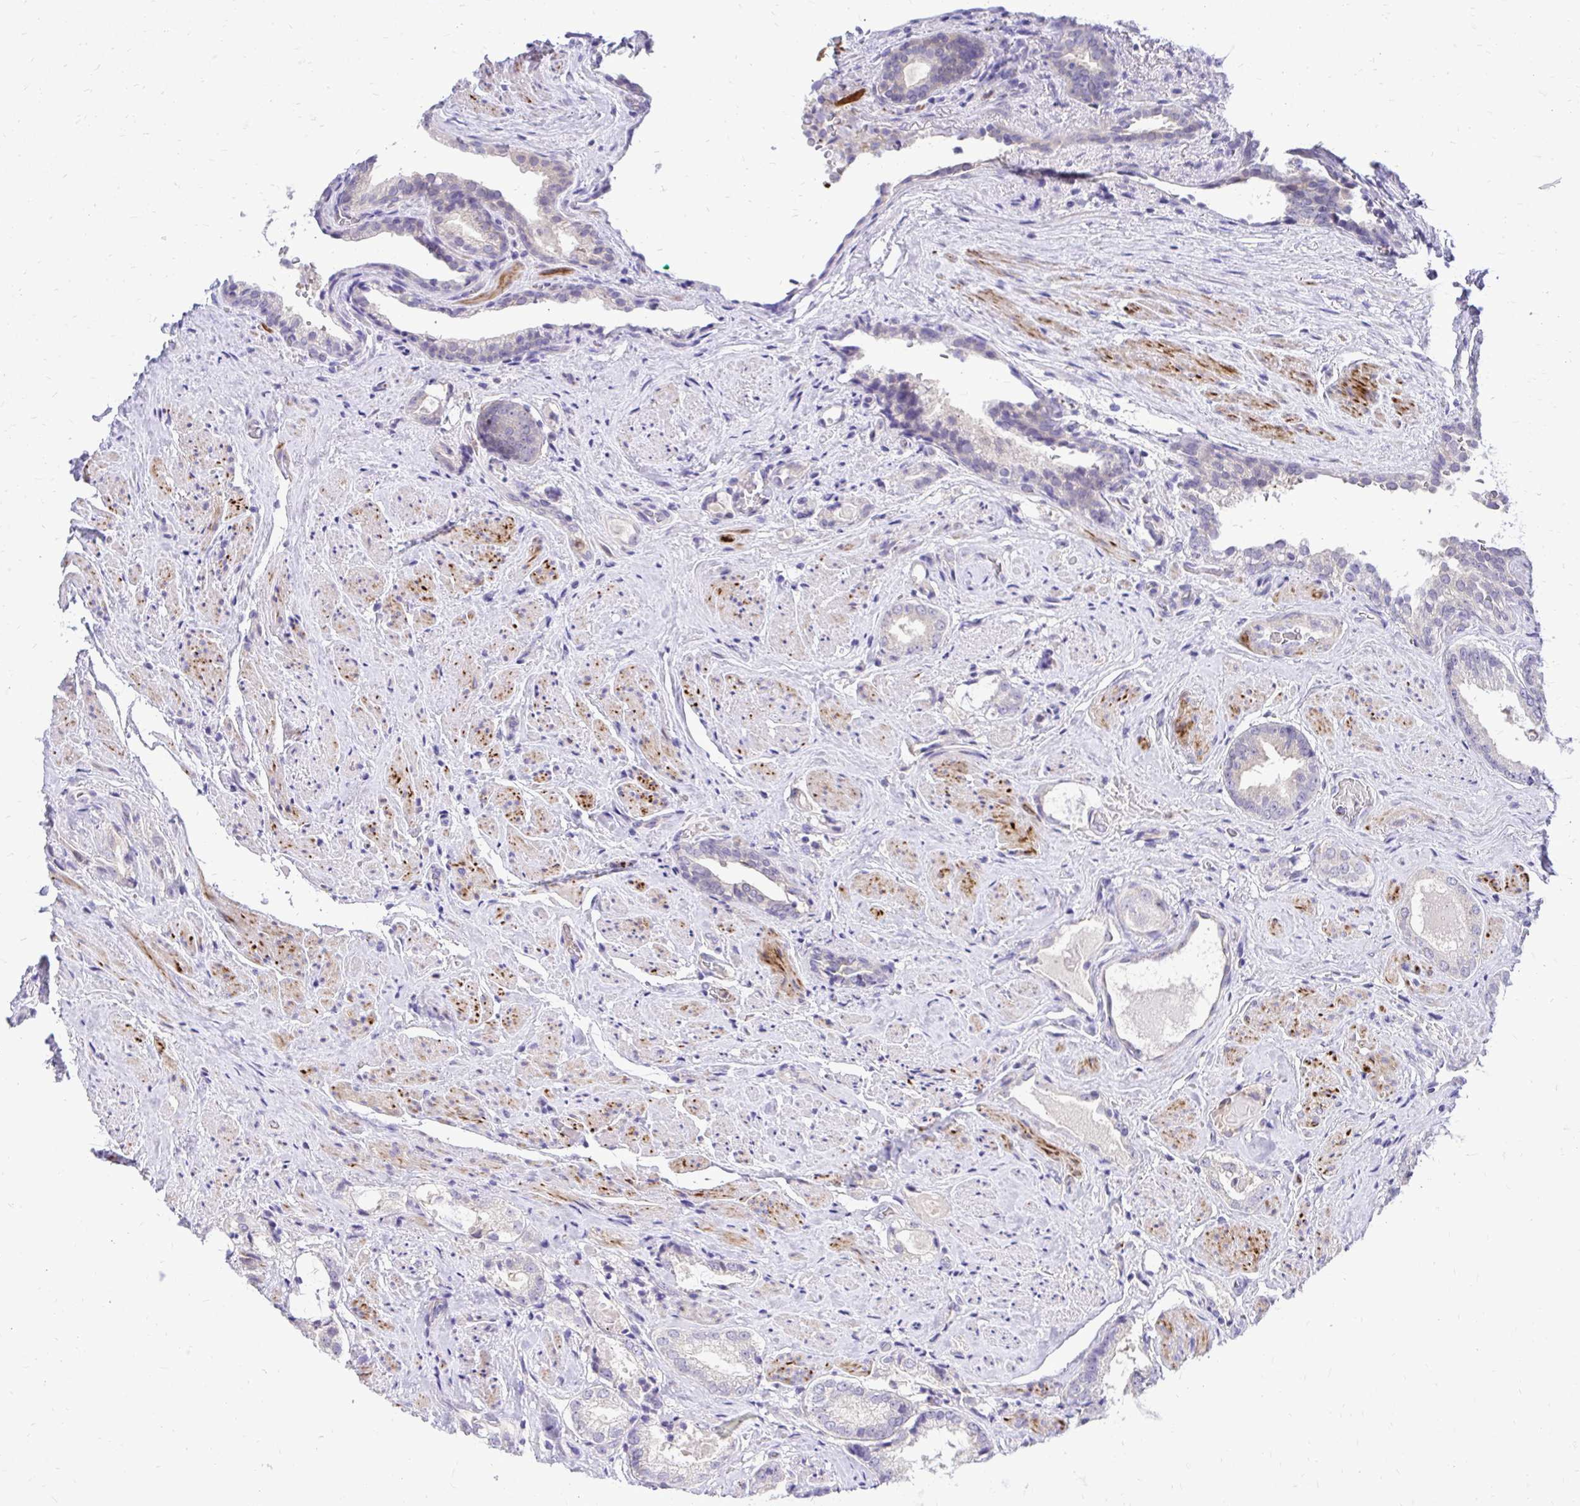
{"staining": {"intensity": "negative", "quantity": "none", "location": "none"}, "tissue": "prostate cancer", "cell_type": "Tumor cells", "image_type": "cancer", "snomed": [{"axis": "morphology", "description": "Adenocarcinoma, High grade"}, {"axis": "topography", "description": "Prostate"}], "caption": "The immunohistochemistry photomicrograph has no significant expression in tumor cells of adenocarcinoma (high-grade) (prostate) tissue.", "gene": "ZSWIM9", "patient": {"sex": "male", "age": 65}}